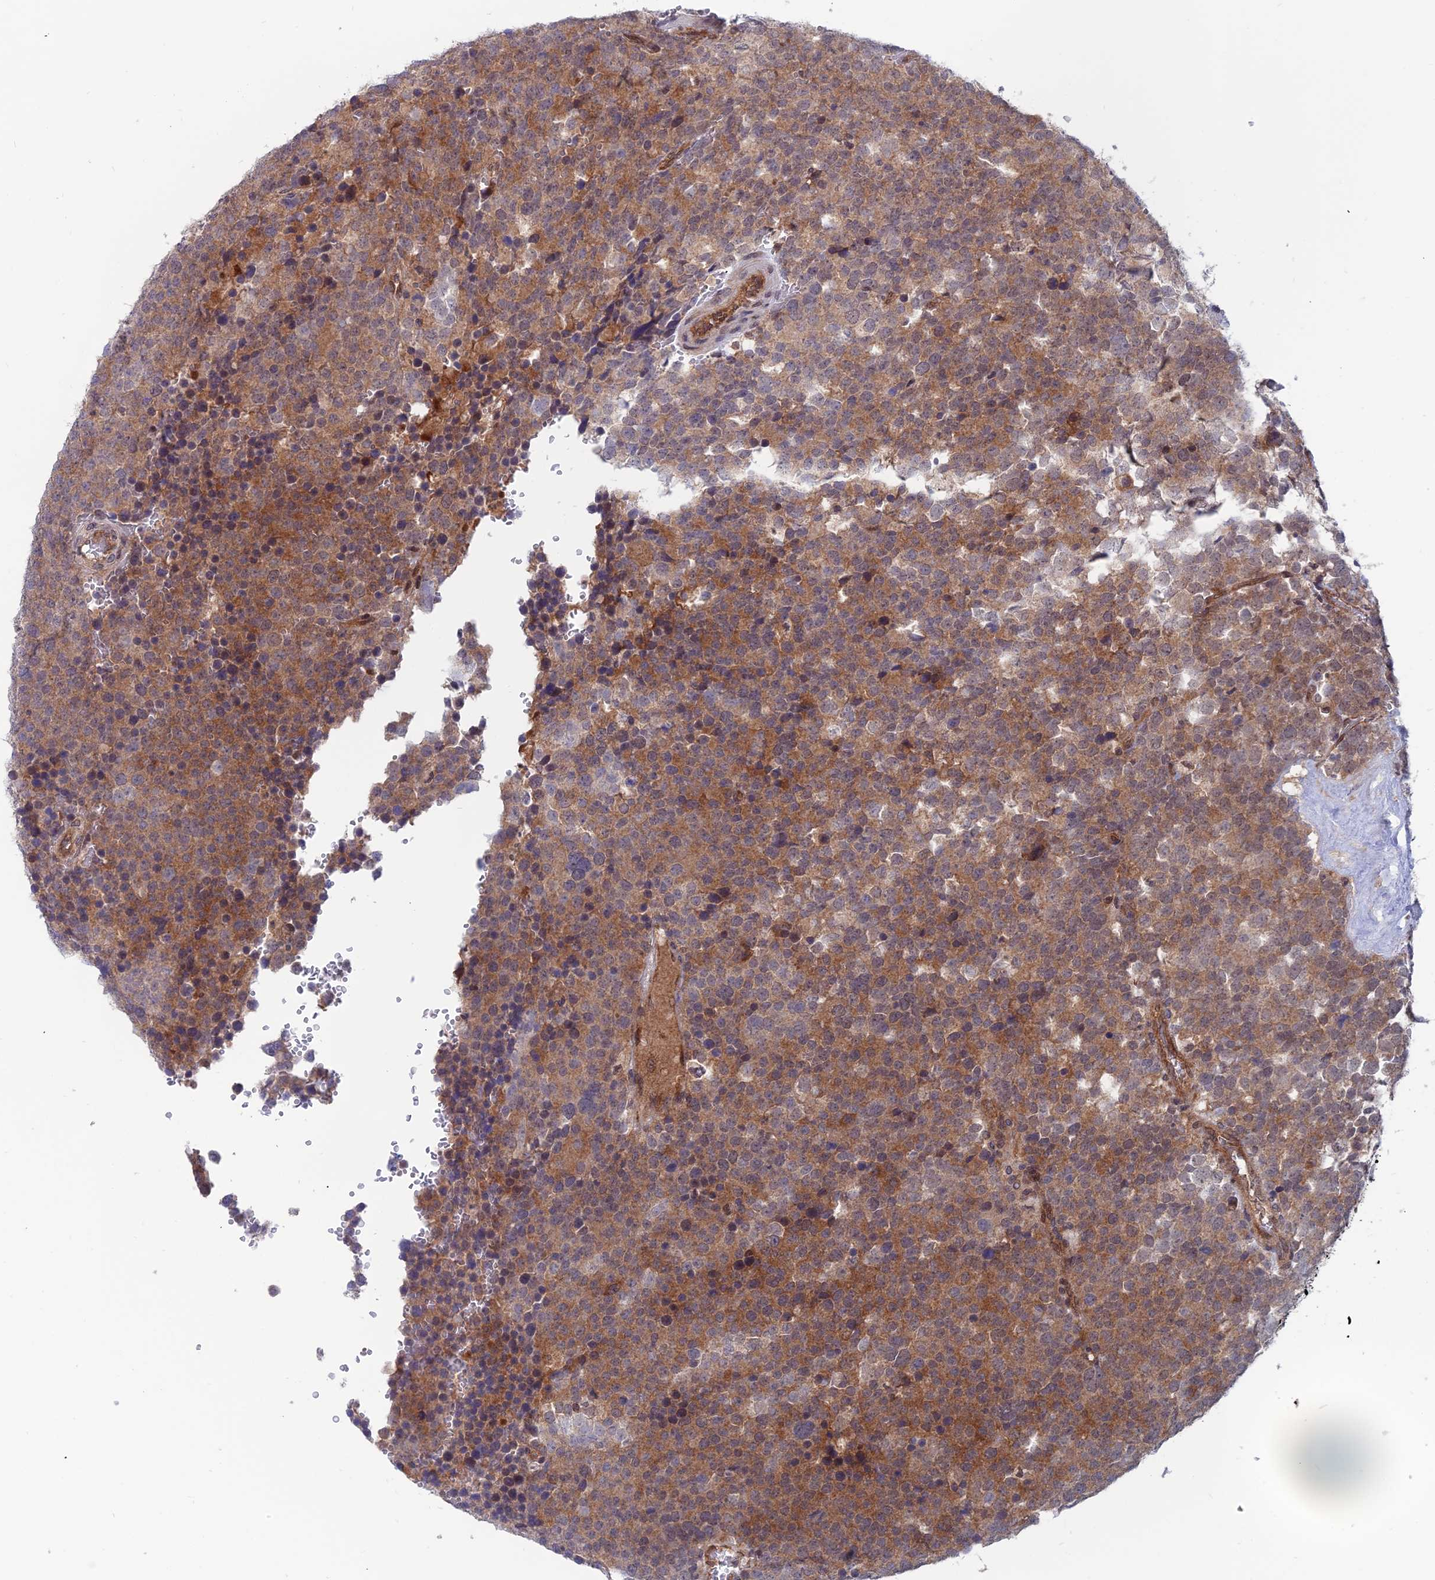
{"staining": {"intensity": "moderate", "quantity": ">75%", "location": "cytoplasmic/membranous"}, "tissue": "testis cancer", "cell_type": "Tumor cells", "image_type": "cancer", "snomed": [{"axis": "morphology", "description": "Seminoma, NOS"}, {"axis": "topography", "description": "Testis"}], "caption": "Immunohistochemistry (IHC) photomicrograph of testis cancer (seminoma) stained for a protein (brown), which demonstrates medium levels of moderate cytoplasmic/membranous staining in about >75% of tumor cells.", "gene": "IGBP1", "patient": {"sex": "male", "age": 71}}